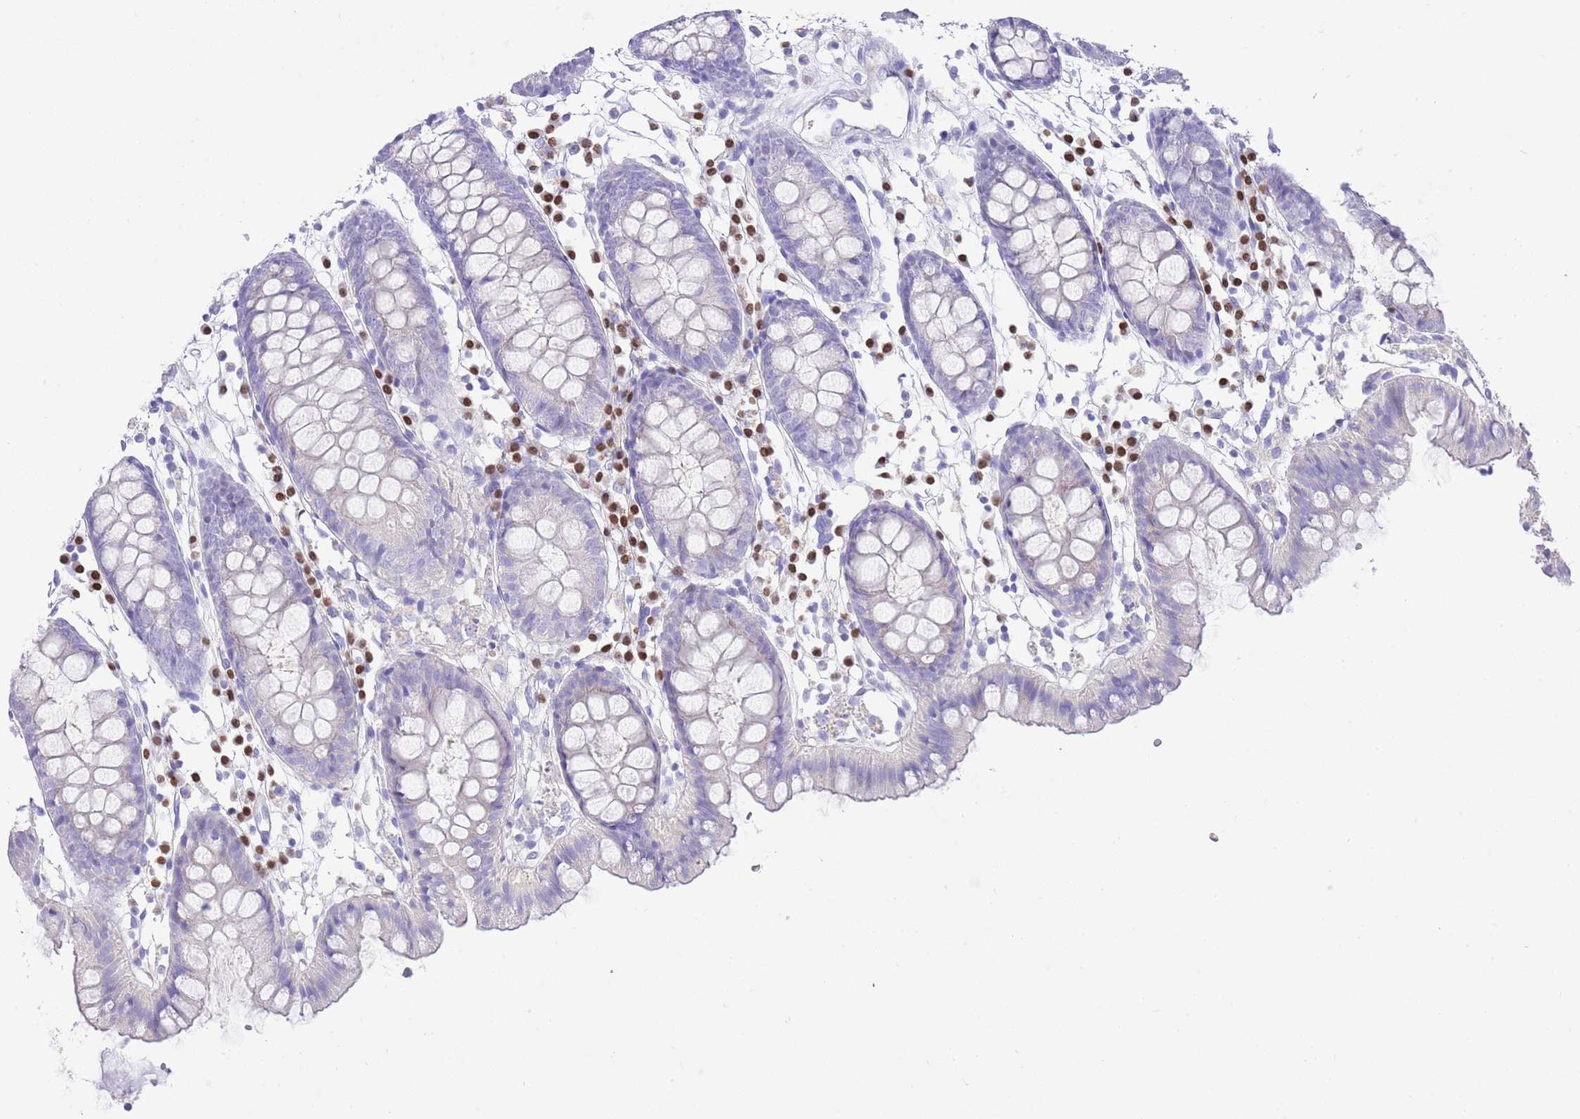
{"staining": {"intensity": "negative", "quantity": "none", "location": "none"}, "tissue": "colon", "cell_type": "Endothelial cells", "image_type": "normal", "snomed": [{"axis": "morphology", "description": "Normal tissue, NOS"}, {"axis": "topography", "description": "Colon"}], "caption": "DAB (3,3'-diaminobenzidine) immunohistochemical staining of benign human colon displays no significant positivity in endothelial cells. Brightfield microscopy of immunohistochemistry stained with DAB (3,3'-diaminobenzidine) (brown) and hematoxylin (blue), captured at high magnification.", "gene": "BHLHA15", "patient": {"sex": "female", "age": 84}}